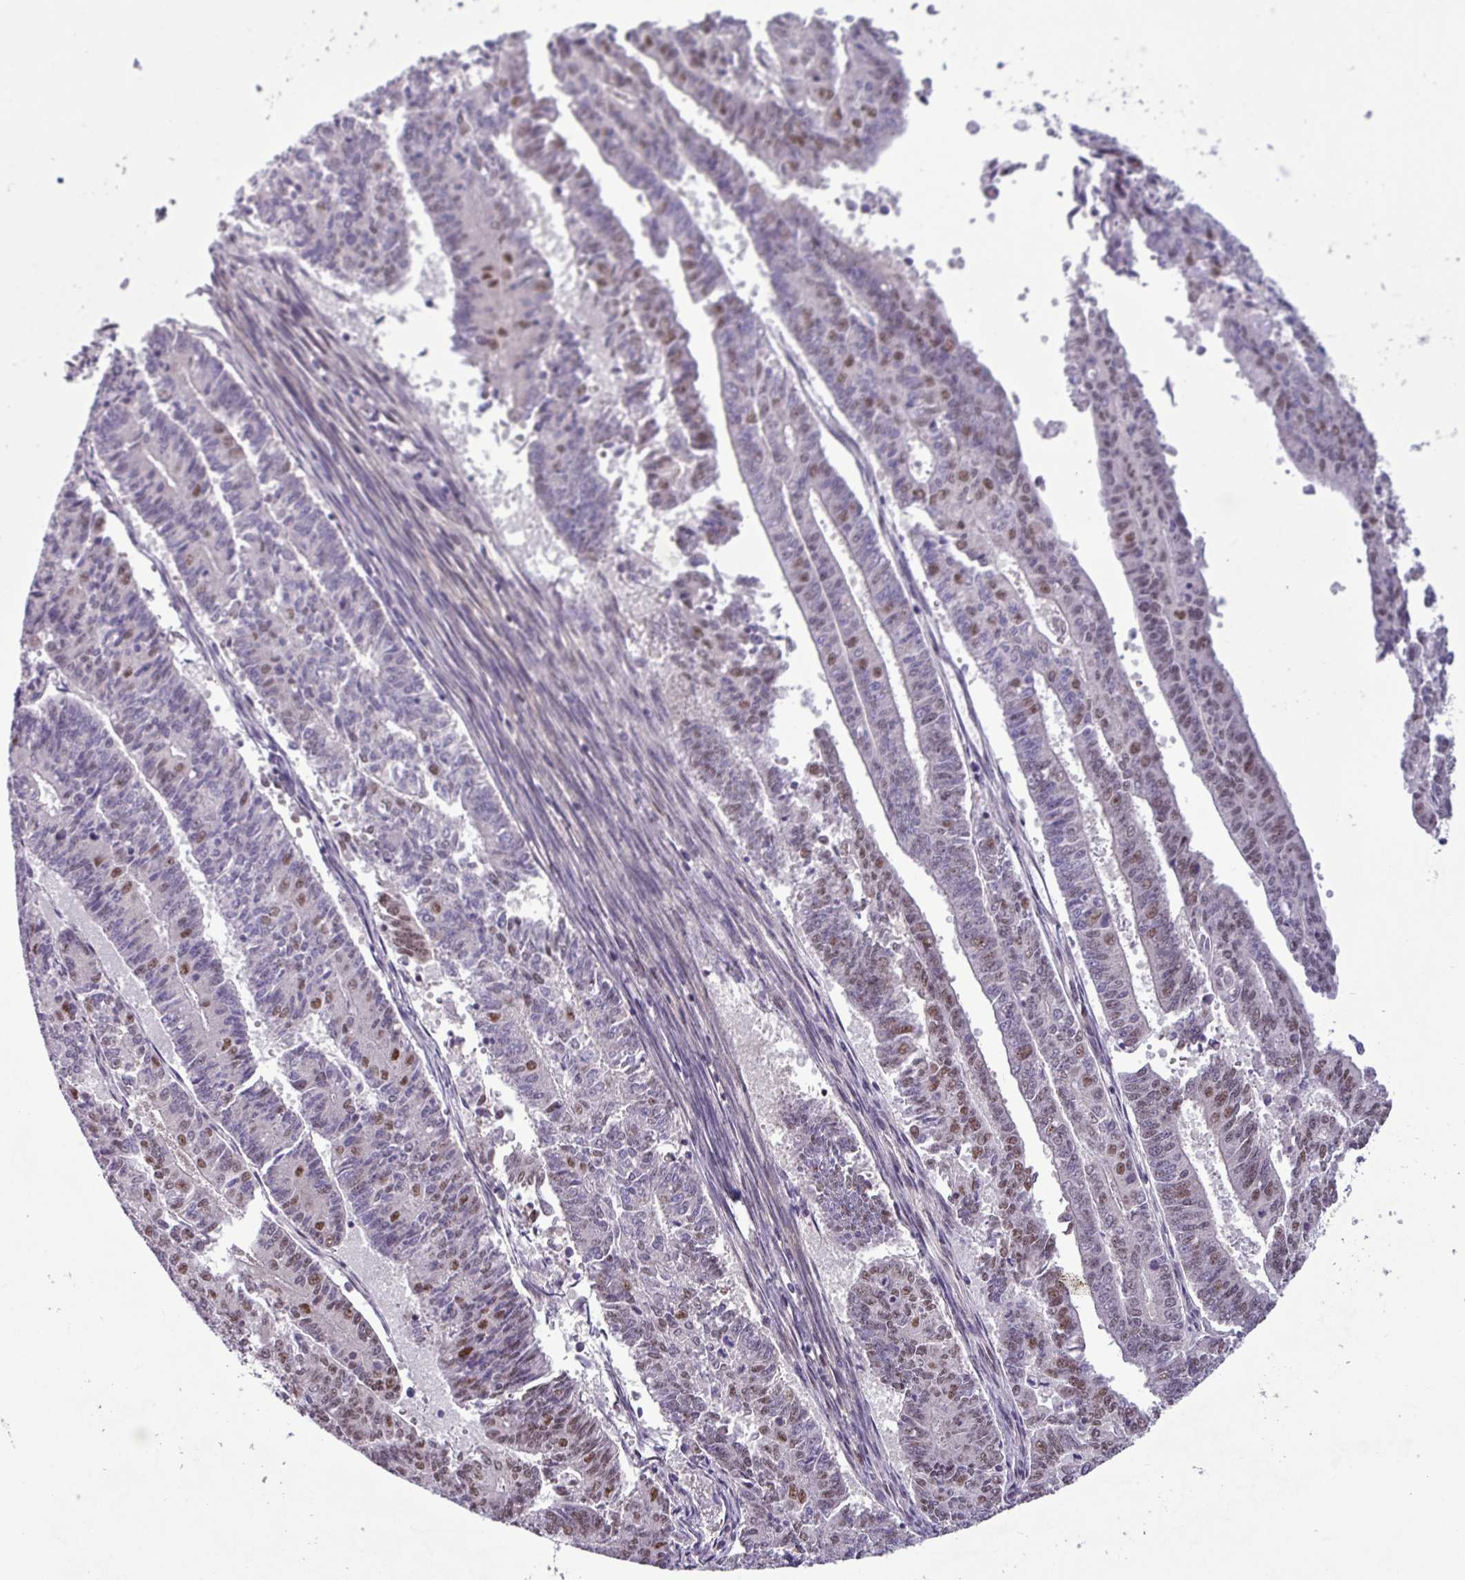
{"staining": {"intensity": "weak", "quantity": "25%-75%", "location": "nuclear"}, "tissue": "endometrial cancer", "cell_type": "Tumor cells", "image_type": "cancer", "snomed": [{"axis": "morphology", "description": "Adenocarcinoma, NOS"}, {"axis": "topography", "description": "Endometrium"}], "caption": "Tumor cells exhibit low levels of weak nuclear positivity in about 25%-75% of cells in human endometrial adenocarcinoma.", "gene": "NPFFR1", "patient": {"sex": "female", "age": 59}}